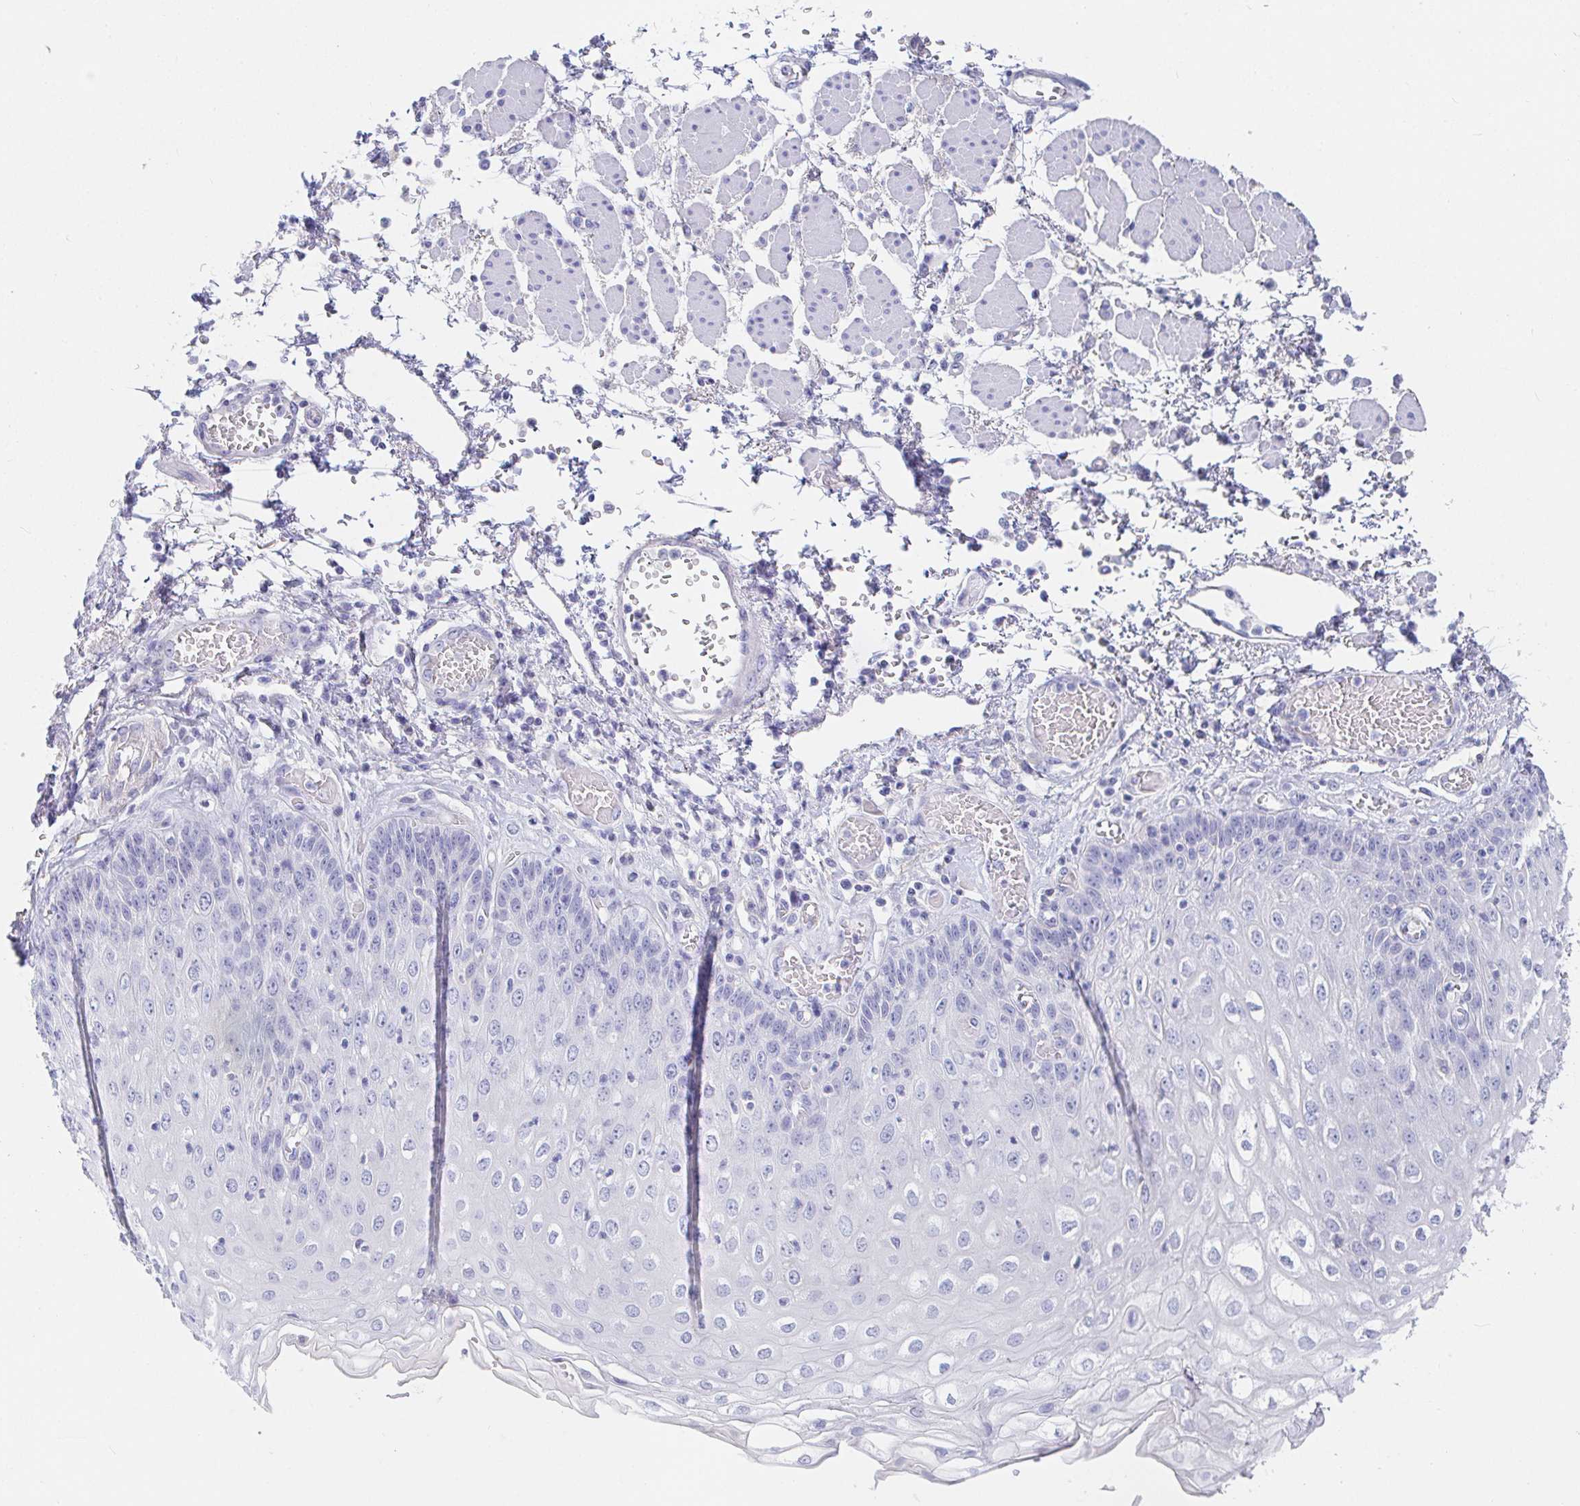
{"staining": {"intensity": "negative", "quantity": "none", "location": "none"}, "tissue": "esophagus", "cell_type": "Squamous epithelial cells", "image_type": "normal", "snomed": [{"axis": "morphology", "description": "Normal tissue, NOS"}, {"axis": "morphology", "description": "Adenocarcinoma, NOS"}, {"axis": "topography", "description": "Esophagus"}], "caption": "Micrograph shows no significant protein staining in squamous epithelial cells of unremarkable esophagus.", "gene": "PDE6B", "patient": {"sex": "male", "age": 81}}